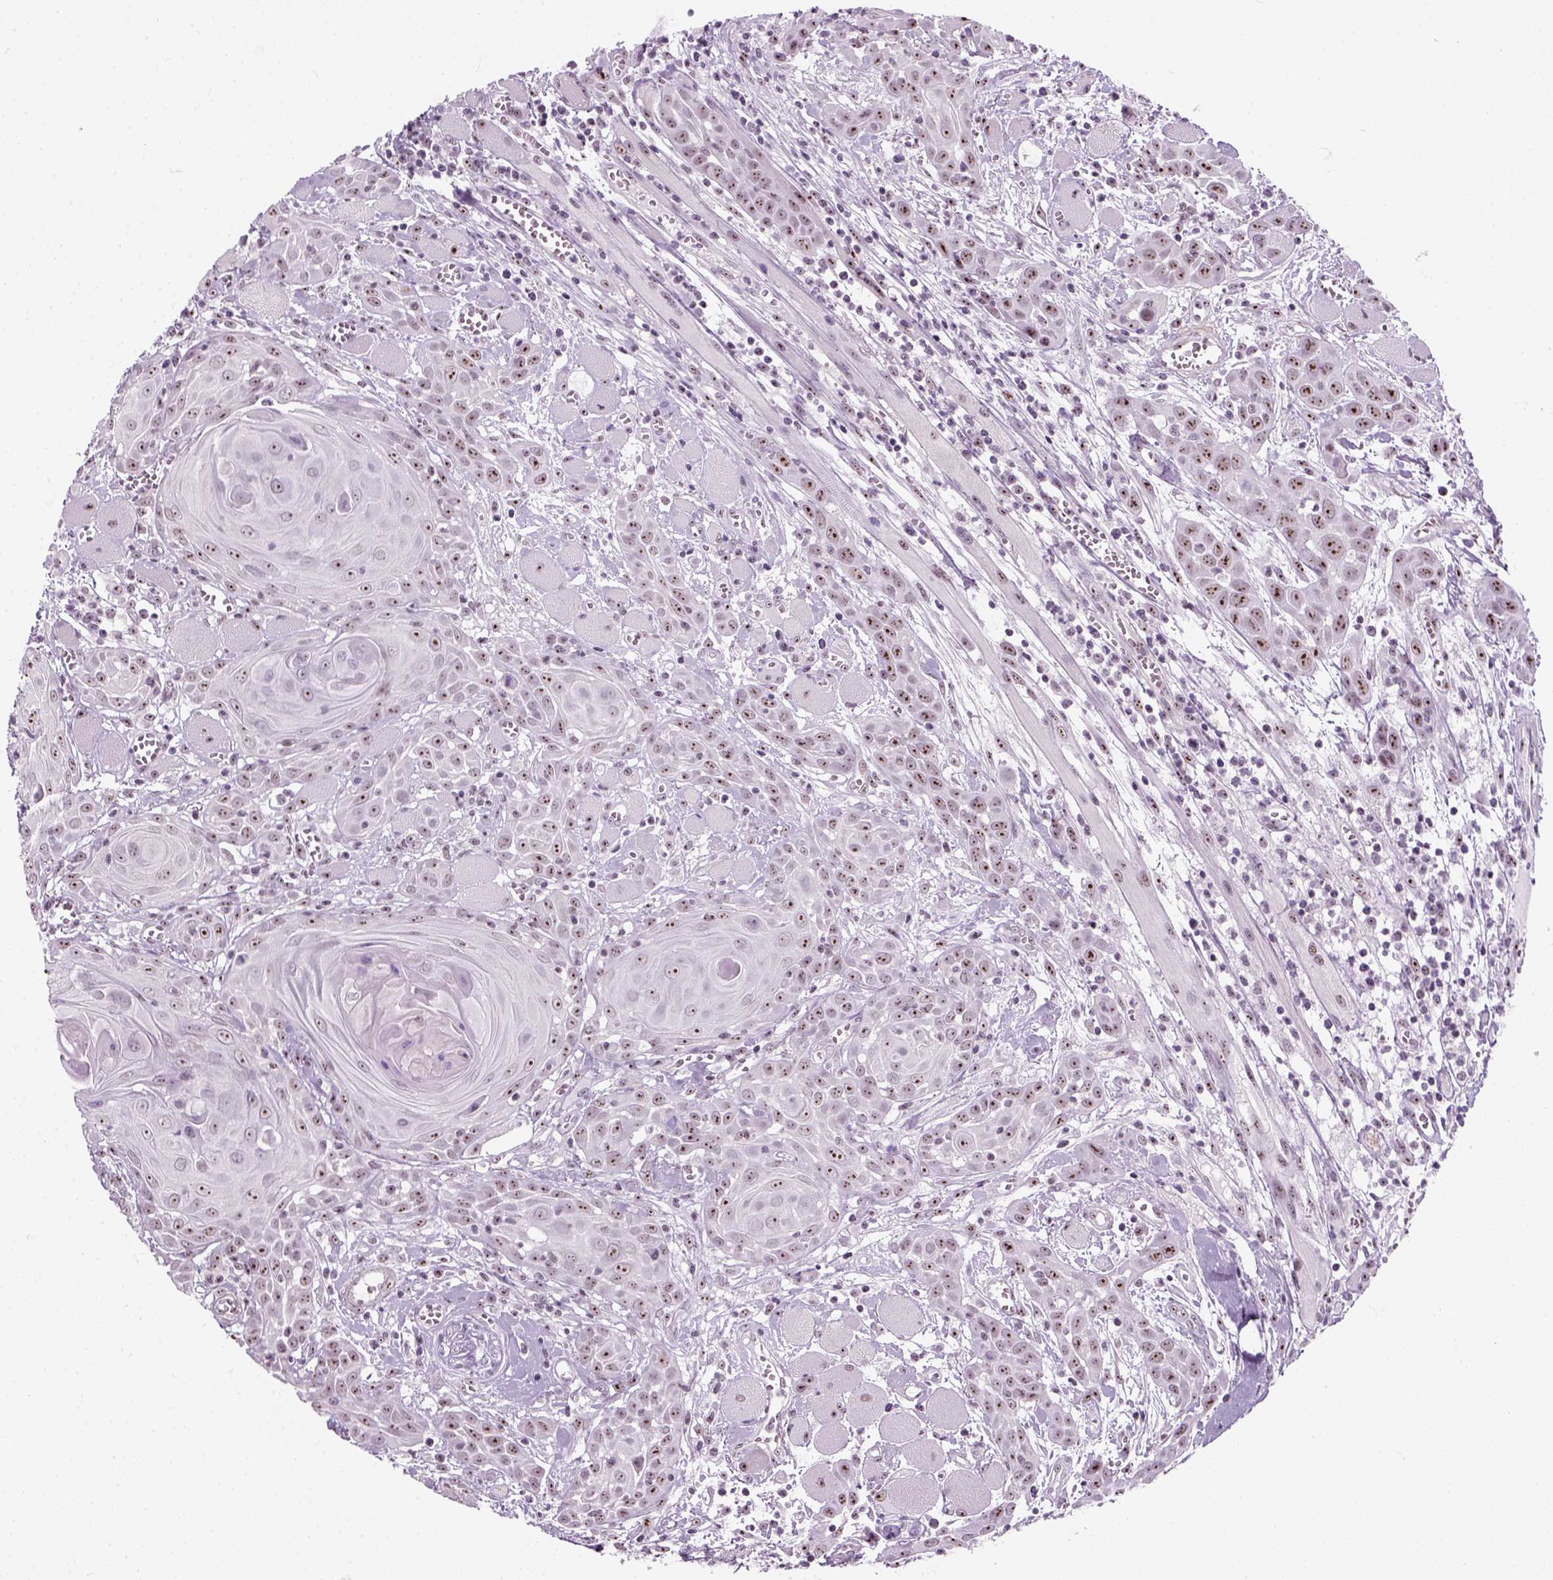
{"staining": {"intensity": "moderate", "quantity": "25%-75%", "location": "nuclear"}, "tissue": "head and neck cancer", "cell_type": "Tumor cells", "image_type": "cancer", "snomed": [{"axis": "morphology", "description": "Squamous cell carcinoma, NOS"}, {"axis": "topography", "description": "Head-Neck"}], "caption": "Protein staining of head and neck cancer (squamous cell carcinoma) tissue shows moderate nuclear expression in approximately 25%-75% of tumor cells.", "gene": "ZNF865", "patient": {"sex": "female", "age": 80}}